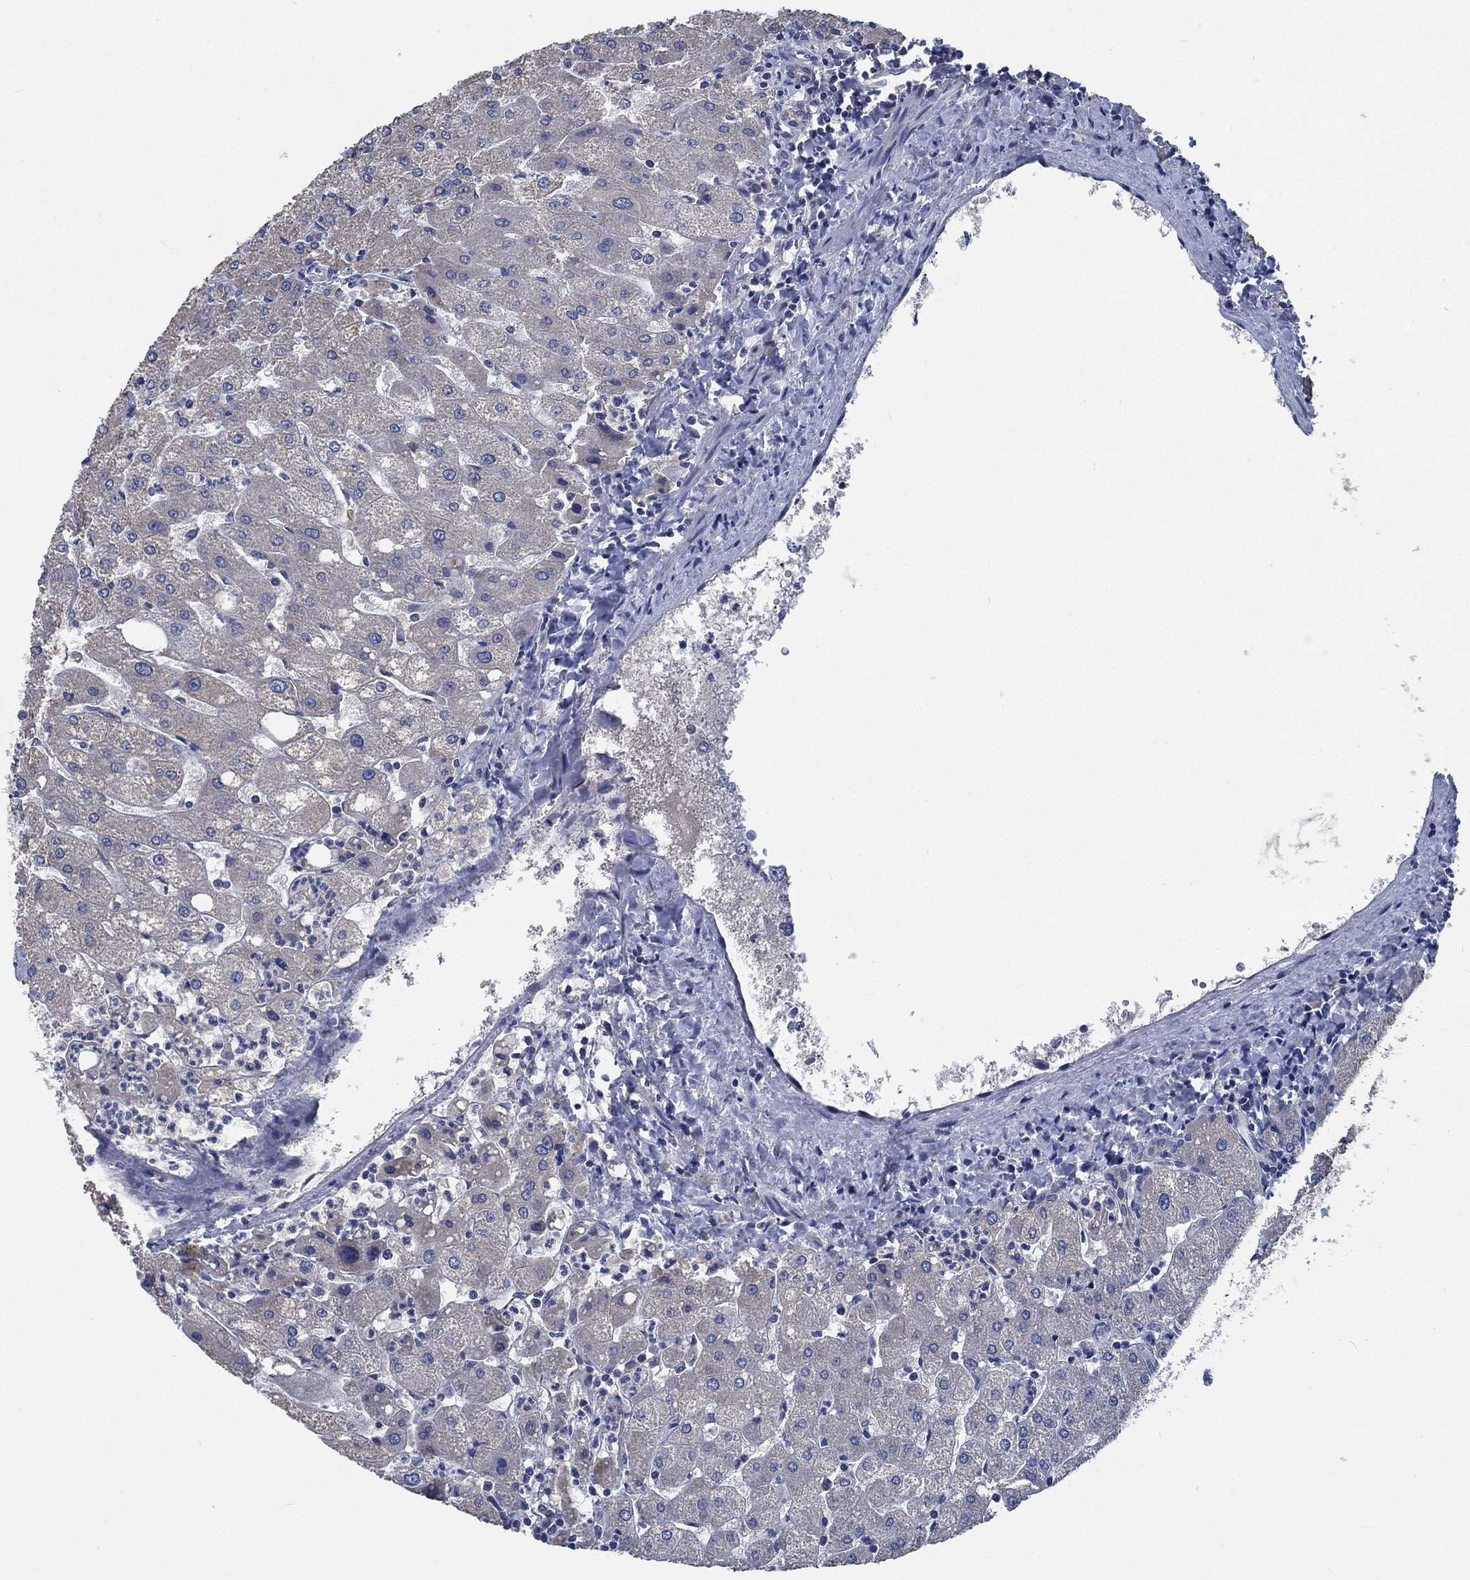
{"staining": {"intensity": "negative", "quantity": "none", "location": "none"}, "tissue": "liver", "cell_type": "Cholangiocytes", "image_type": "normal", "snomed": [{"axis": "morphology", "description": "Normal tissue, NOS"}, {"axis": "topography", "description": "Liver"}], "caption": "IHC image of unremarkable liver: human liver stained with DAB (3,3'-diaminobenzidine) reveals no significant protein staining in cholangiocytes. Brightfield microscopy of immunohistochemistry (IHC) stained with DAB (3,3'-diaminobenzidine) (brown) and hematoxylin (blue), captured at high magnification.", "gene": "OBSCN", "patient": {"sex": "male", "age": 67}}